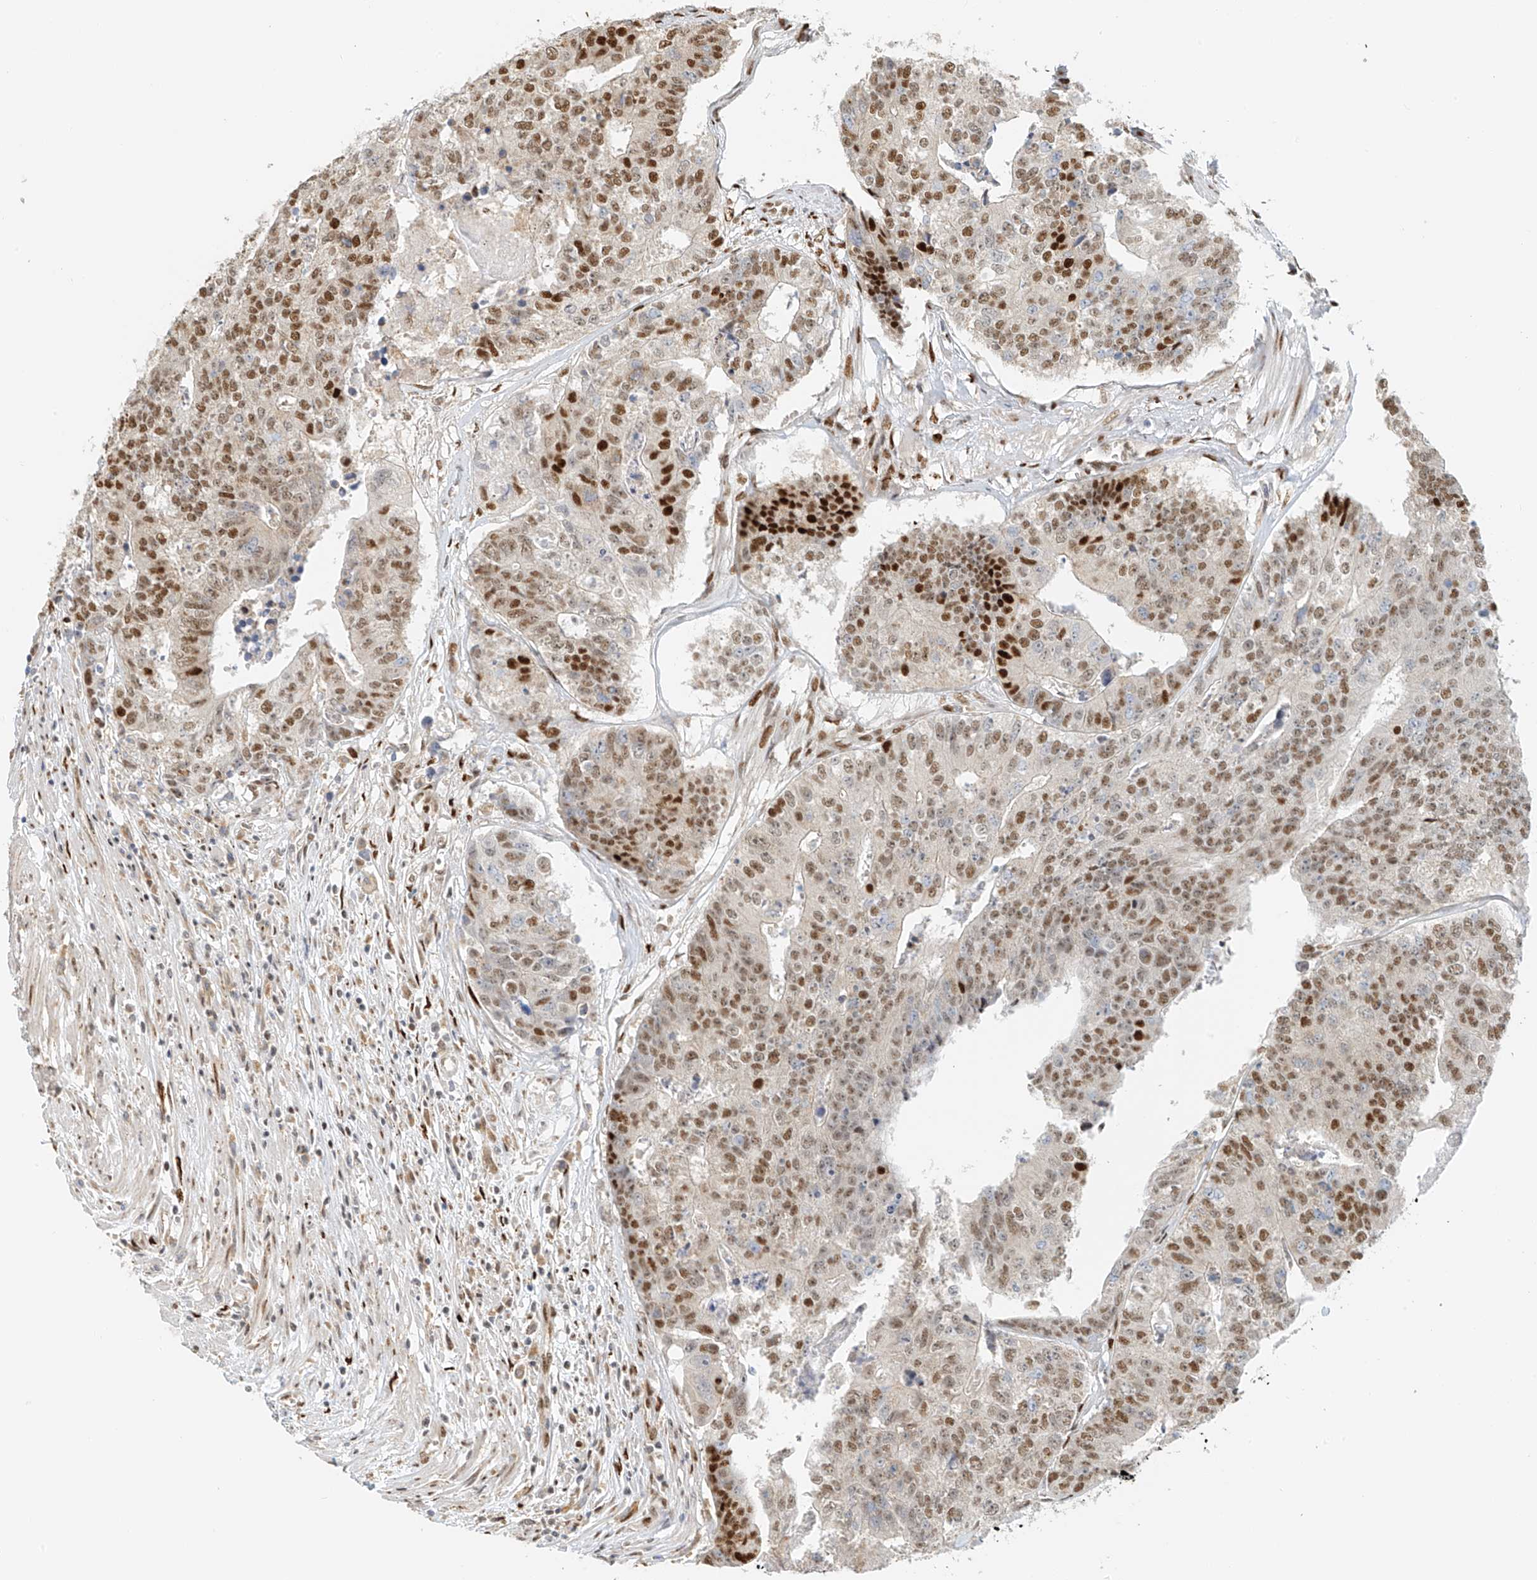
{"staining": {"intensity": "strong", "quantity": "25%-75%", "location": "nuclear"}, "tissue": "colorectal cancer", "cell_type": "Tumor cells", "image_type": "cancer", "snomed": [{"axis": "morphology", "description": "Adenocarcinoma, NOS"}, {"axis": "topography", "description": "Colon"}], "caption": "Immunohistochemistry (IHC) staining of colorectal cancer, which demonstrates high levels of strong nuclear positivity in approximately 25%-75% of tumor cells indicating strong nuclear protein positivity. The staining was performed using DAB (brown) for protein detection and nuclei were counterstained in hematoxylin (blue).", "gene": "ZNF514", "patient": {"sex": "female", "age": 67}}